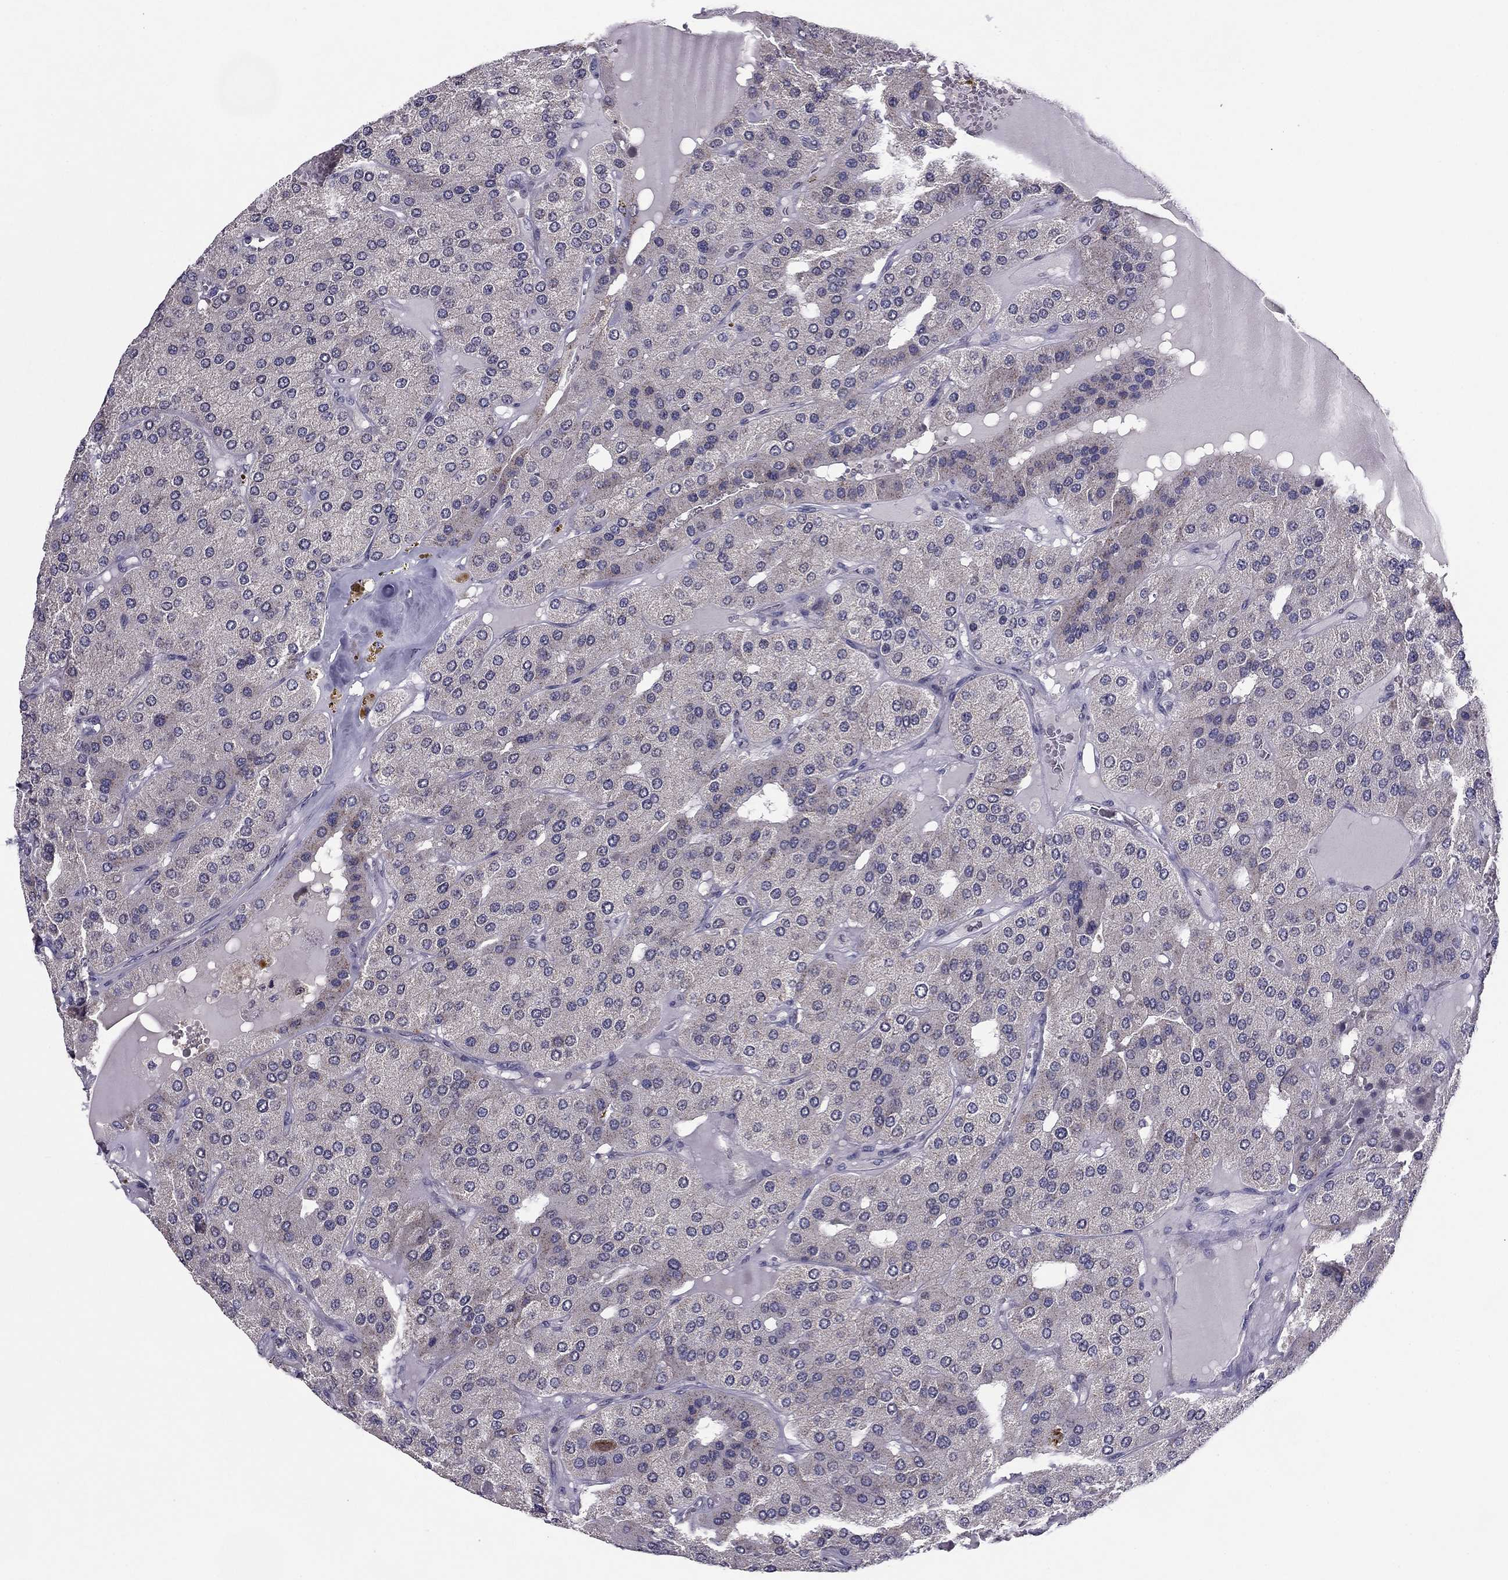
{"staining": {"intensity": "negative", "quantity": "none", "location": "none"}, "tissue": "parathyroid gland", "cell_type": "Glandular cells", "image_type": "normal", "snomed": [{"axis": "morphology", "description": "Normal tissue, NOS"}, {"axis": "morphology", "description": "Adenoma, NOS"}, {"axis": "topography", "description": "Parathyroid gland"}], "caption": "Human parathyroid gland stained for a protein using IHC exhibits no expression in glandular cells.", "gene": "HCN1", "patient": {"sex": "female", "age": 86}}